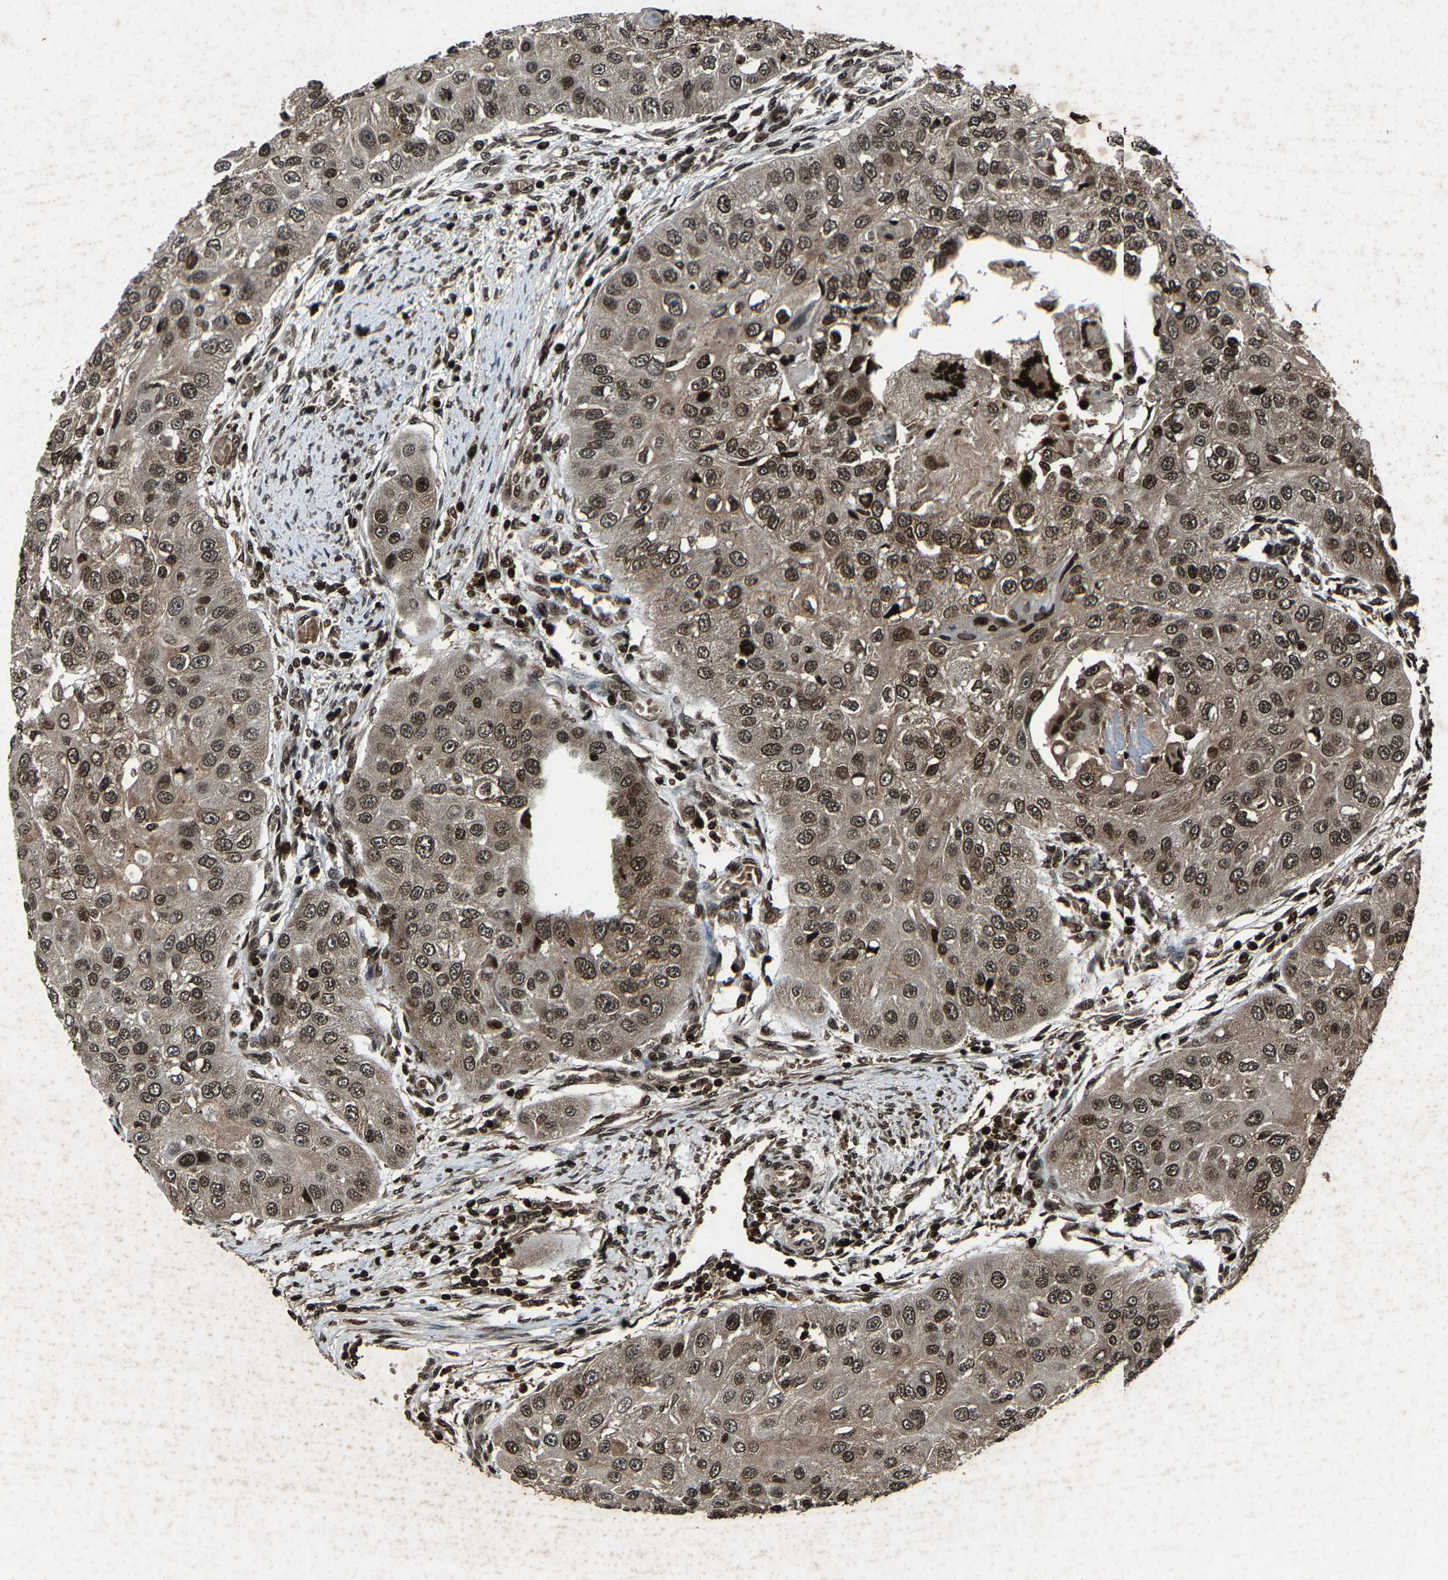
{"staining": {"intensity": "moderate", "quantity": ">75%", "location": "cytoplasmic/membranous,nuclear"}, "tissue": "head and neck cancer", "cell_type": "Tumor cells", "image_type": "cancer", "snomed": [{"axis": "morphology", "description": "Normal tissue, NOS"}, {"axis": "morphology", "description": "Squamous cell carcinoma, NOS"}, {"axis": "topography", "description": "Skeletal muscle"}, {"axis": "topography", "description": "Head-Neck"}], "caption": "Immunohistochemistry (IHC) of human head and neck cancer demonstrates medium levels of moderate cytoplasmic/membranous and nuclear positivity in approximately >75% of tumor cells.", "gene": "H4C1", "patient": {"sex": "male", "age": 51}}